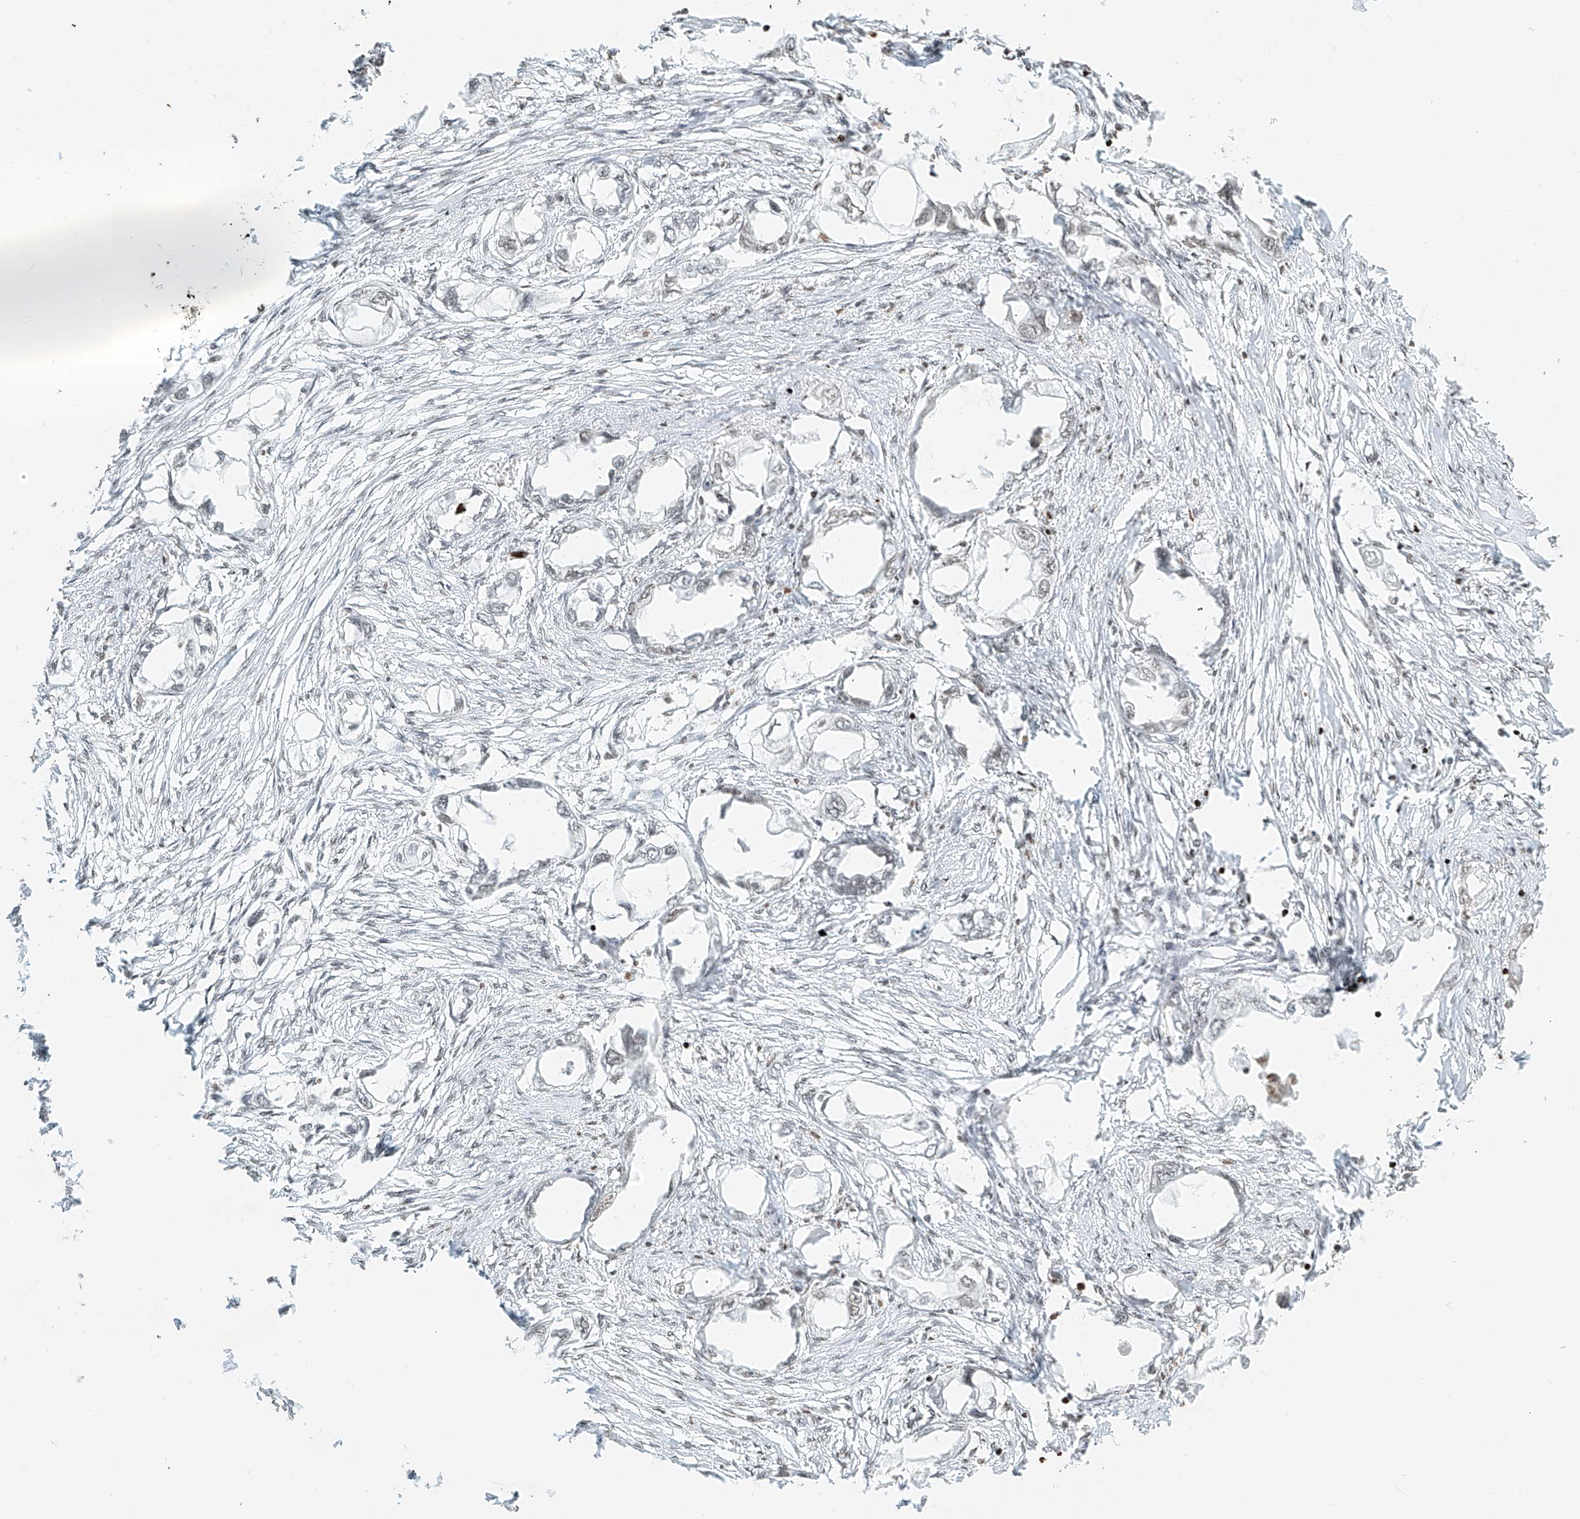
{"staining": {"intensity": "weak", "quantity": "<25%", "location": "nuclear"}, "tissue": "endometrial cancer", "cell_type": "Tumor cells", "image_type": "cancer", "snomed": [{"axis": "morphology", "description": "Adenocarcinoma, NOS"}, {"axis": "morphology", "description": "Adenocarcinoma, metastatic, NOS"}, {"axis": "topography", "description": "Adipose tissue"}, {"axis": "topography", "description": "Endometrium"}], "caption": "Human endometrial cancer stained for a protein using IHC reveals no staining in tumor cells.", "gene": "C17orf58", "patient": {"sex": "female", "age": 67}}